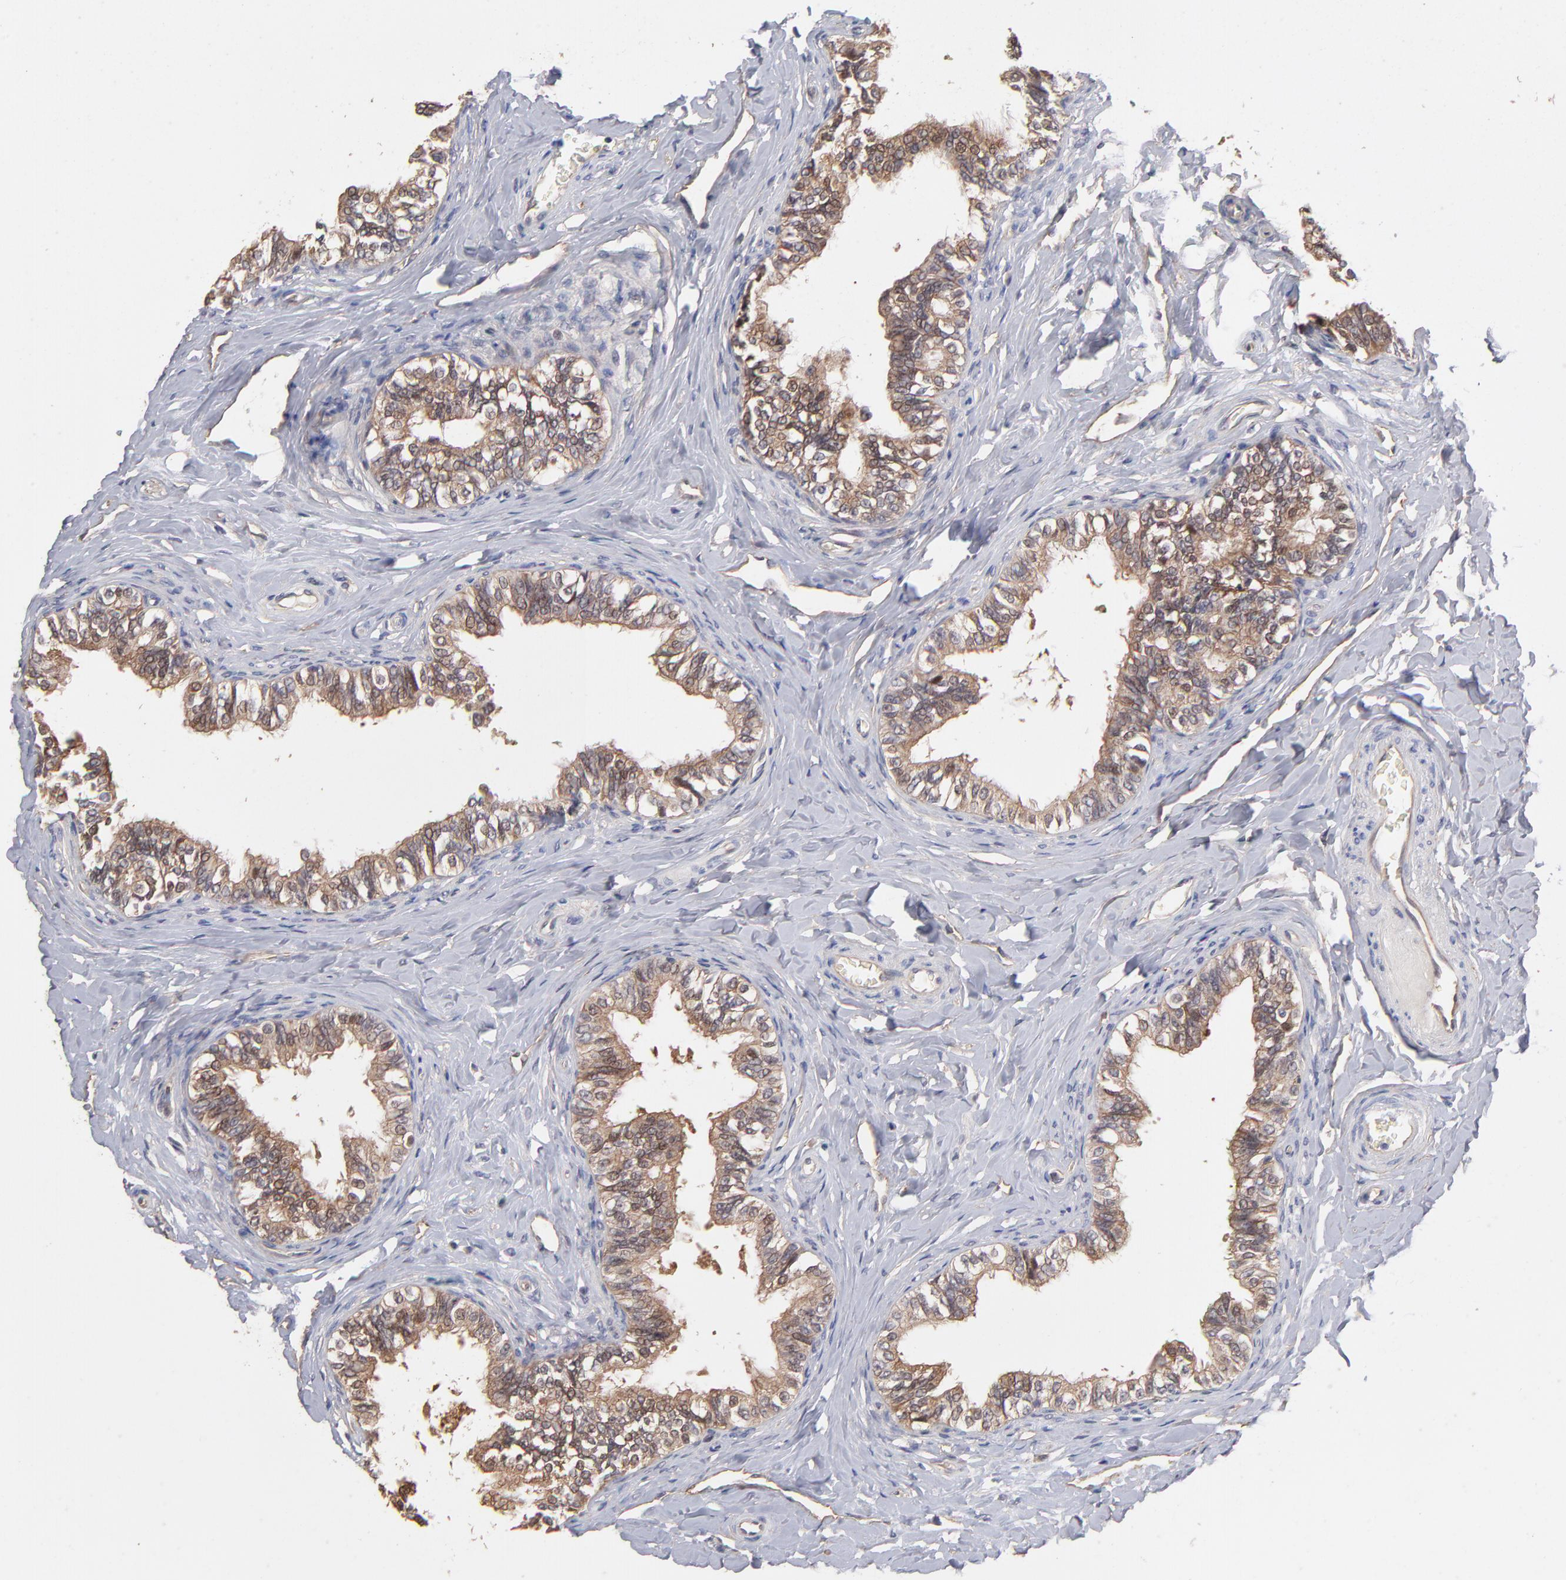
{"staining": {"intensity": "moderate", "quantity": ">75%", "location": "cytoplasmic/membranous"}, "tissue": "epididymis", "cell_type": "Glandular cells", "image_type": "normal", "snomed": [{"axis": "morphology", "description": "Normal tissue, NOS"}, {"axis": "topography", "description": "Soft tissue"}, {"axis": "topography", "description": "Epididymis"}], "caption": "IHC photomicrograph of normal human epididymis stained for a protein (brown), which reveals medium levels of moderate cytoplasmic/membranous expression in about >75% of glandular cells.", "gene": "STAP2", "patient": {"sex": "male", "age": 26}}